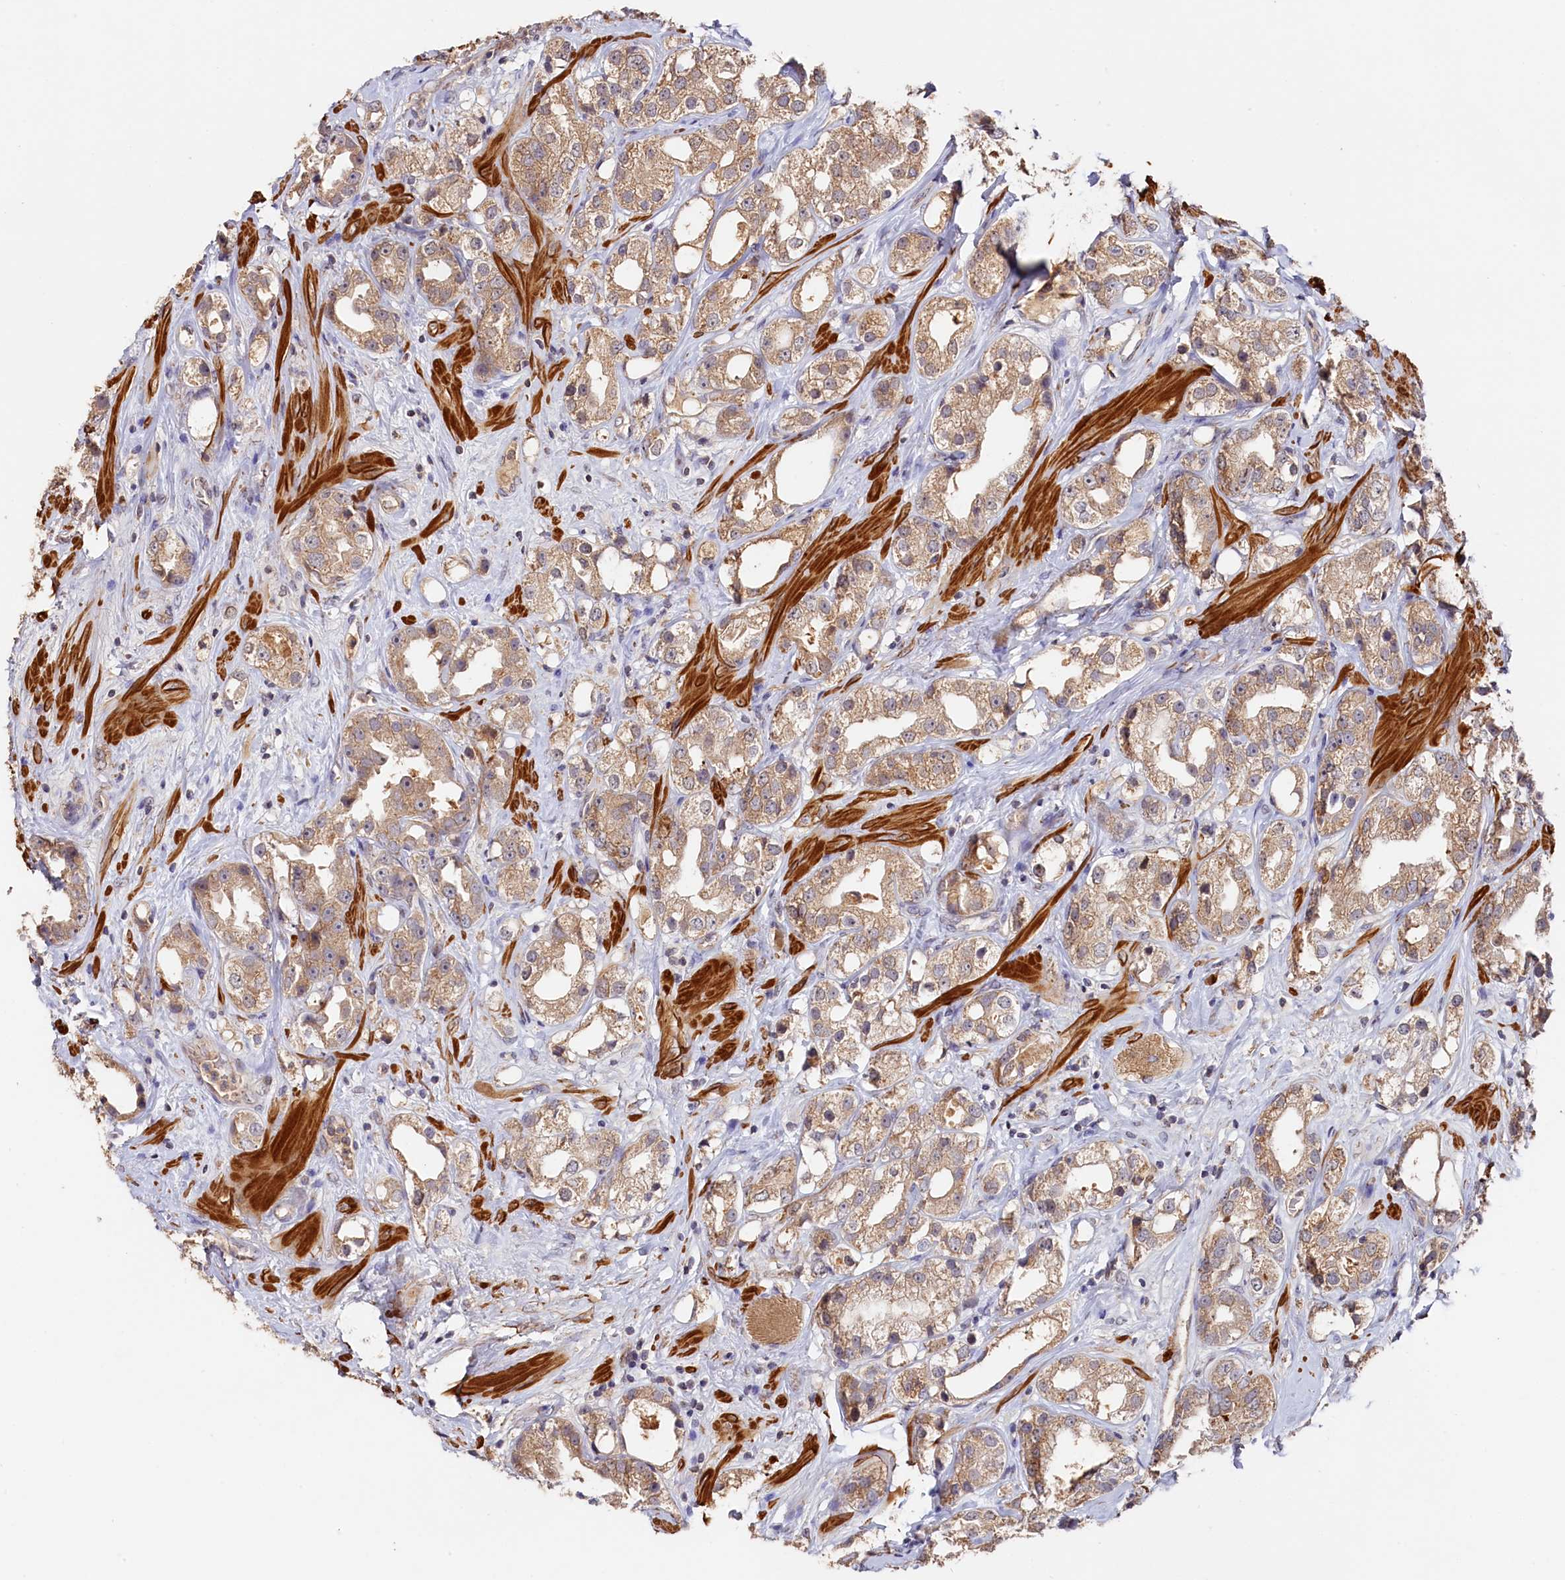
{"staining": {"intensity": "moderate", "quantity": ">75%", "location": "cytoplasmic/membranous"}, "tissue": "prostate cancer", "cell_type": "Tumor cells", "image_type": "cancer", "snomed": [{"axis": "morphology", "description": "Adenocarcinoma, NOS"}, {"axis": "topography", "description": "Prostate"}], "caption": "High-magnification brightfield microscopy of prostate cancer stained with DAB (brown) and counterstained with hematoxylin (blue). tumor cells exhibit moderate cytoplasmic/membranous staining is identified in about>75% of cells.", "gene": "TANGO6", "patient": {"sex": "male", "age": 79}}